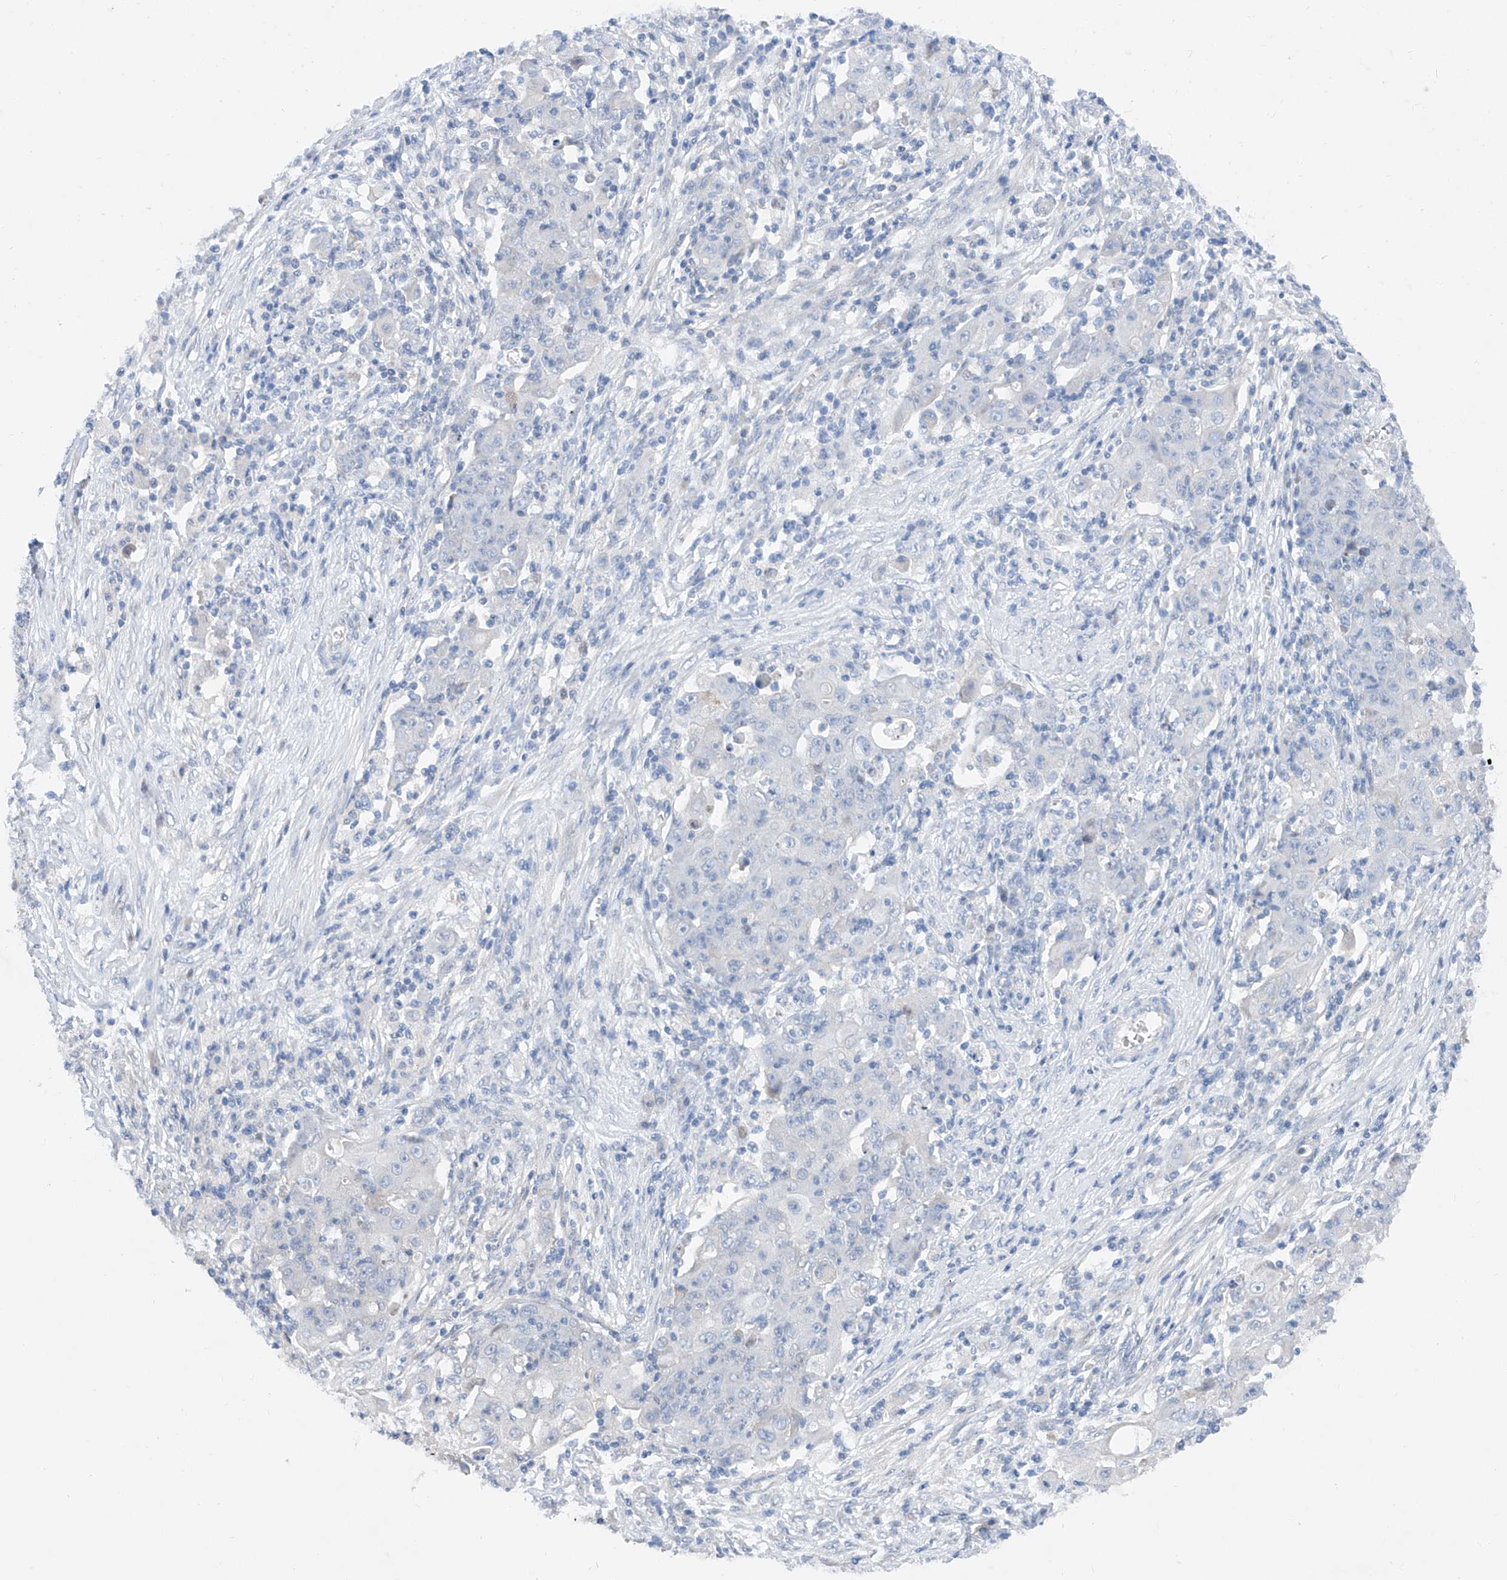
{"staining": {"intensity": "negative", "quantity": "none", "location": "none"}, "tissue": "ovarian cancer", "cell_type": "Tumor cells", "image_type": "cancer", "snomed": [{"axis": "morphology", "description": "Carcinoma, endometroid"}, {"axis": "topography", "description": "Ovary"}], "caption": "Ovarian cancer was stained to show a protein in brown. There is no significant expression in tumor cells.", "gene": "FUCA2", "patient": {"sex": "female", "age": 42}}